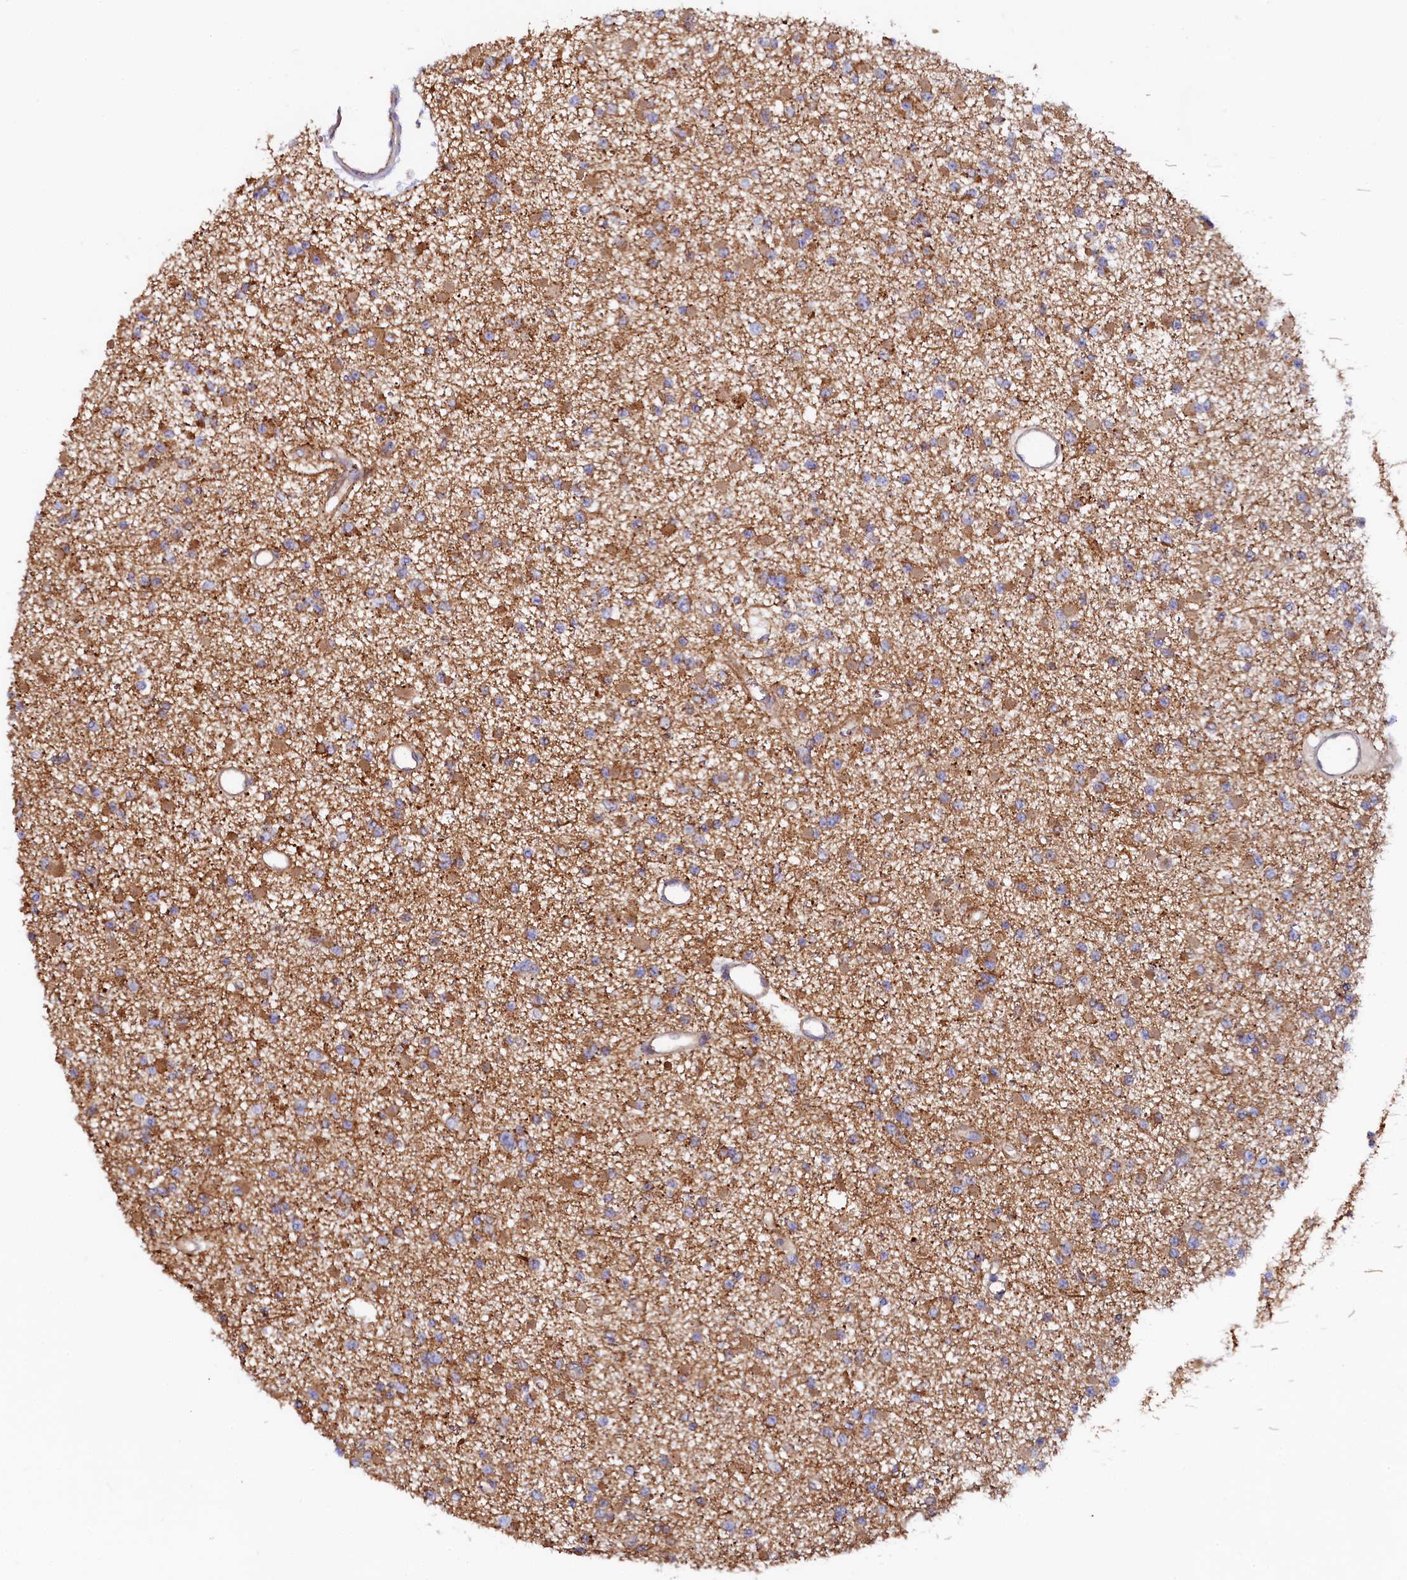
{"staining": {"intensity": "moderate", "quantity": "25%-75%", "location": "cytoplasmic/membranous"}, "tissue": "glioma", "cell_type": "Tumor cells", "image_type": "cancer", "snomed": [{"axis": "morphology", "description": "Glioma, malignant, Low grade"}, {"axis": "topography", "description": "Brain"}], "caption": "Moderate cytoplasmic/membranous expression is appreciated in approximately 25%-75% of tumor cells in glioma.", "gene": "ASTE1", "patient": {"sex": "female", "age": 22}}